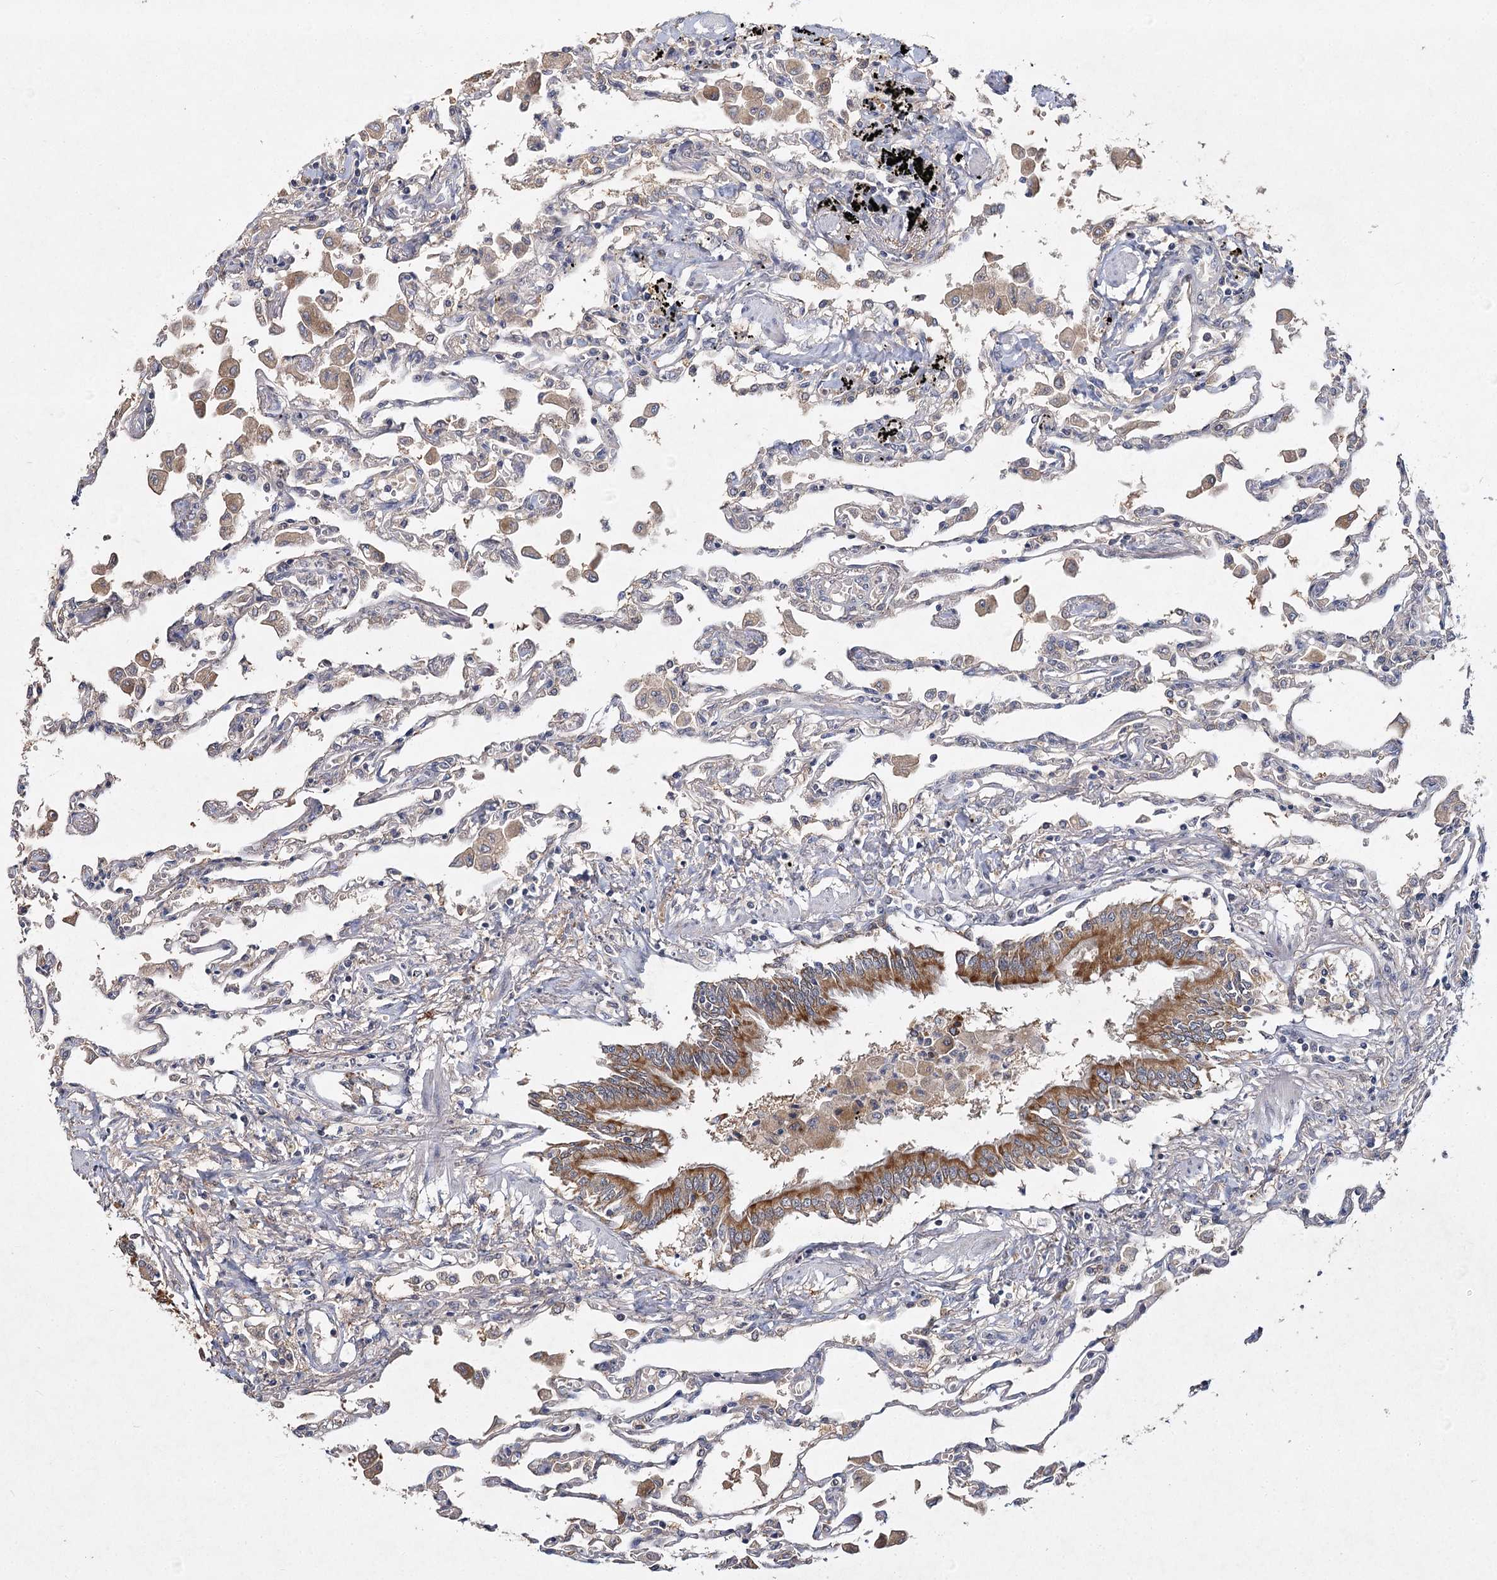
{"staining": {"intensity": "weak", "quantity": "<25%", "location": "cytoplasmic/membranous"}, "tissue": "lung", "cell_type": "Alveolar cells", "image_type": "normal", "snomed": [{"axis": "morphology", "description": "Normal tissue, NOS"}, {"axis": "topography", "description": "Bronchus"}, {"axis": "topography", "description": "Lung"}], "caption": "High power microscopy histopathology image of an immunohistochemistry (IHC) image of unremarkable lung, revealing no significant staining in alveolar cells. (DAB immunohistochemistry visualized using brightfield microscopy, high magnification).", "gene": "MFN1", "patient": {"sex": "female", "age": 49}}